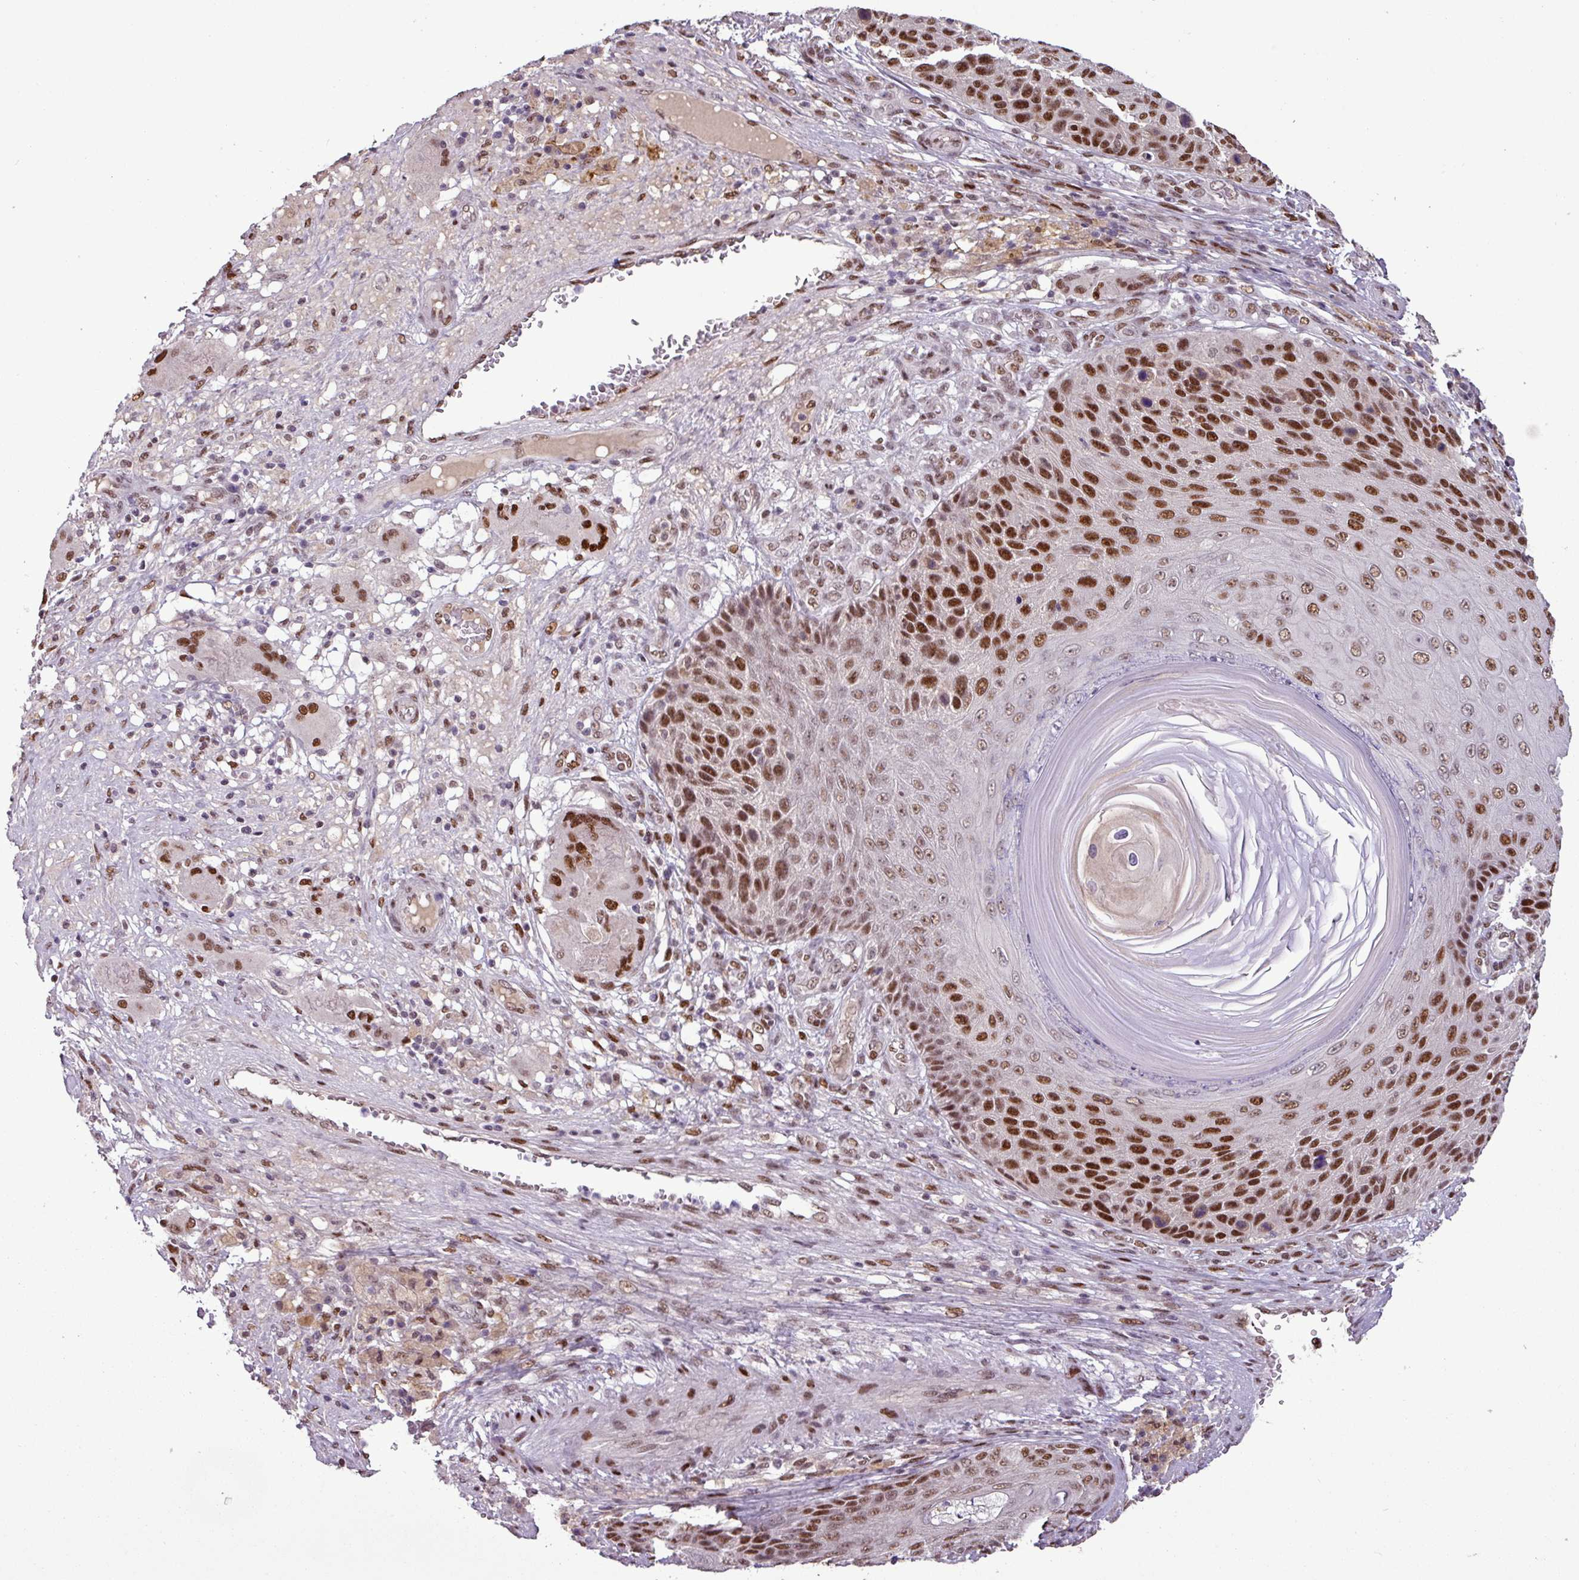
{"staining": {"intensity": "strong", "quantity": ">75%", "location": "nuclear"}, "tissue": "skin cancer", "cell_type": "Tumor cells", "image_type": "cancer", "snomed": [{"axis": "morphology", "description": "Squamous cell carcinoma, NOS"}, {"axis": "topography", "description": "Skin"}], "caption": "Immunohistochemistry (DAB (3,3'-diaminobenzidine)) staining of skin cancer (squamous cell carcinoma) demonstrates strong nuclear protein positivity in approximately >75% of tumor cells.", "gene": "IRF2BPL", "patient": {"sex": "female", "age": 88}}